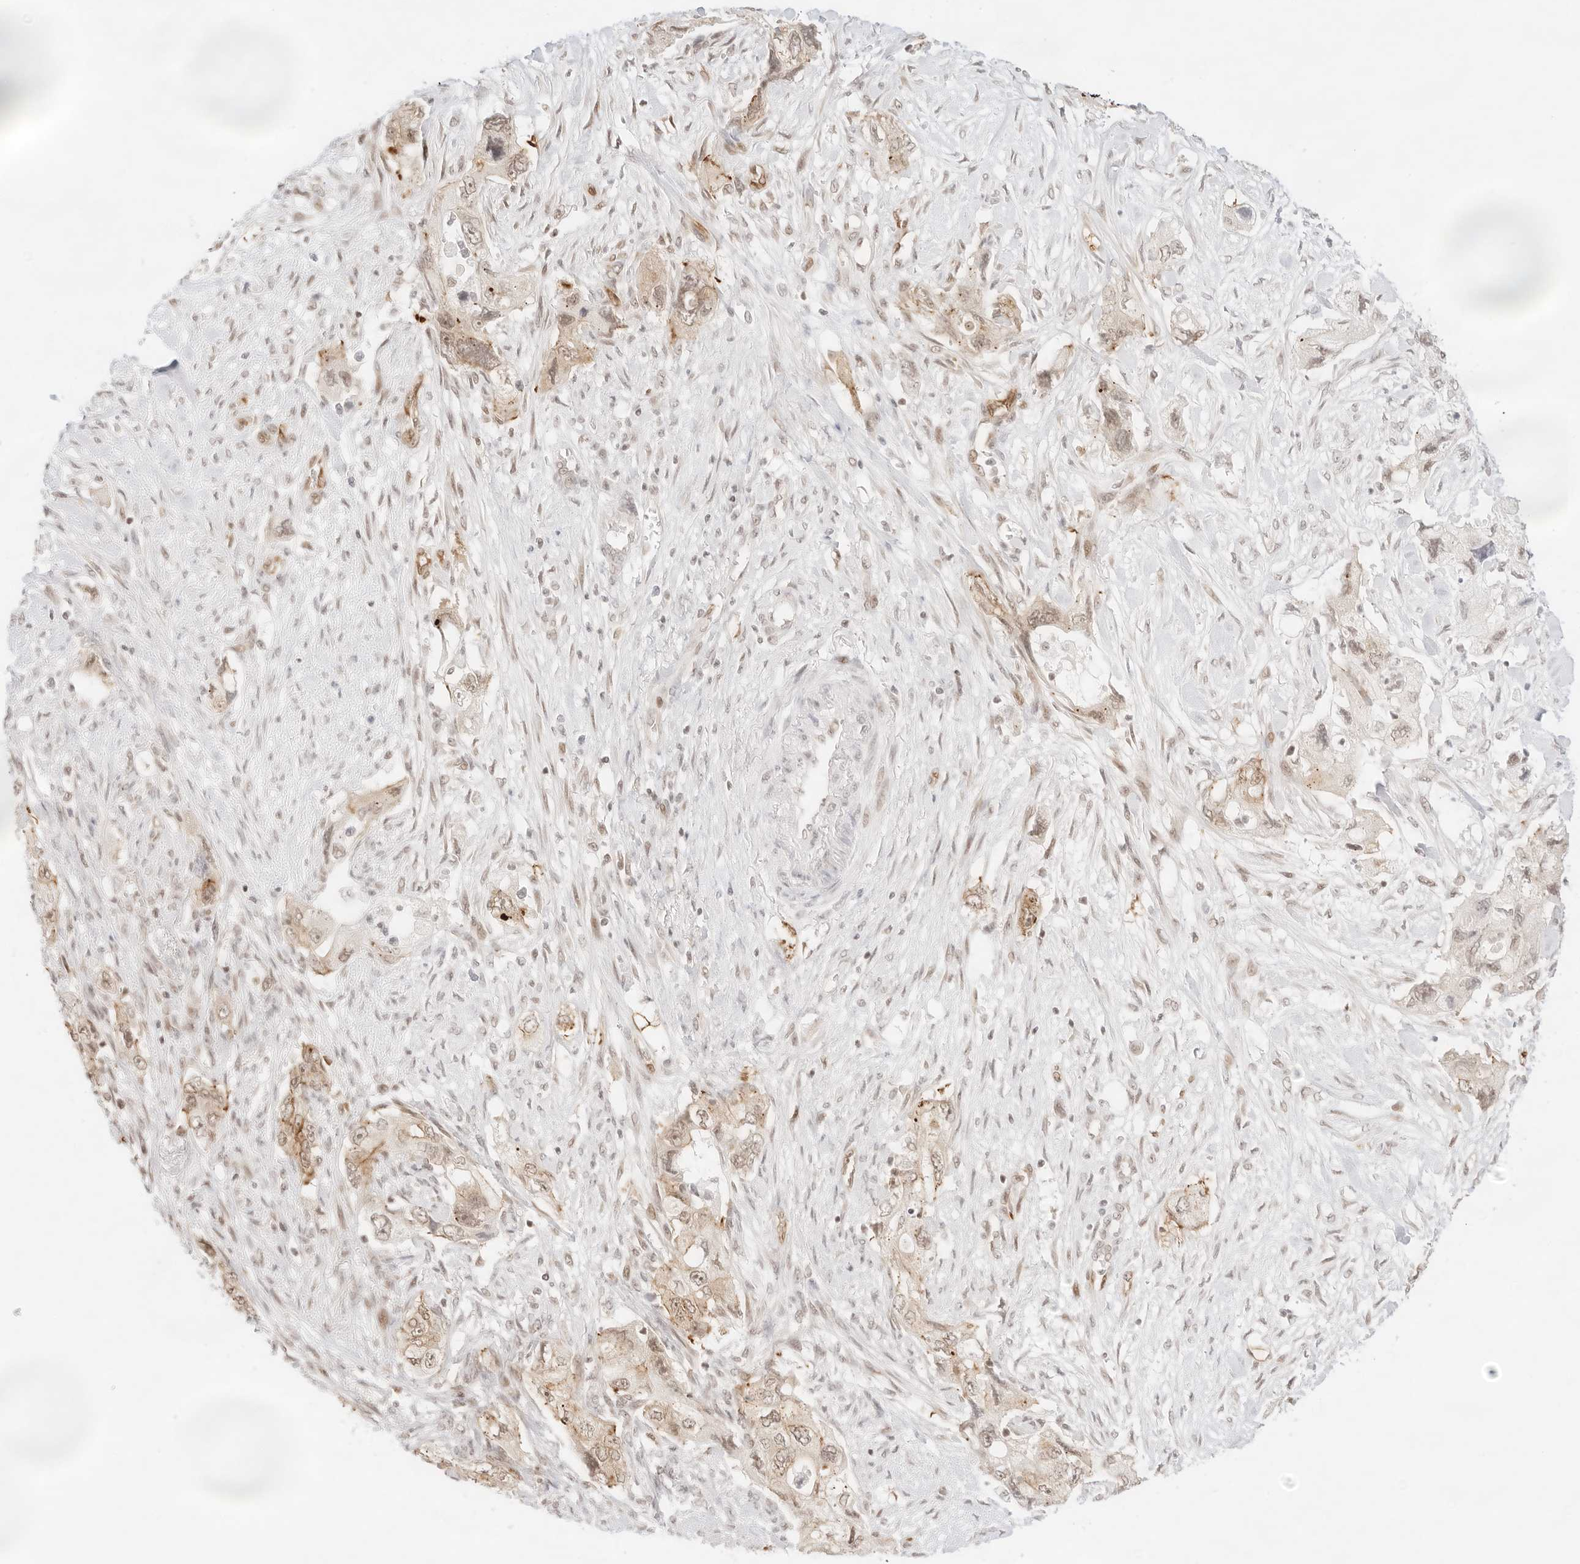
{"staining": {"intensity": "moderate", "quantity": ">75%", "location": "cytoplasmic/membranous,nuclear"}, "tissue": "pancreatic cancer", "cell_type": "Tumor cells", "image_type": "cancer", "snomed": [{"axis": "morphology", "description": "Adenocarcinoma, NOS"}, {"axis": "topography", "description": "Pancreas"}], "caption": "A medium amount of moderate cytoplasmic/membranous and nuclear positivity is seen in about >75% of tumor cells in pancreatic adenocarcinoma tissue. (DAB (3,3'-diaminobenzidine) IHC, brown staining for protein, blue staining for nuclei).", "gene": "GNAS", "patient": {"sex": "female", "age": 73}}